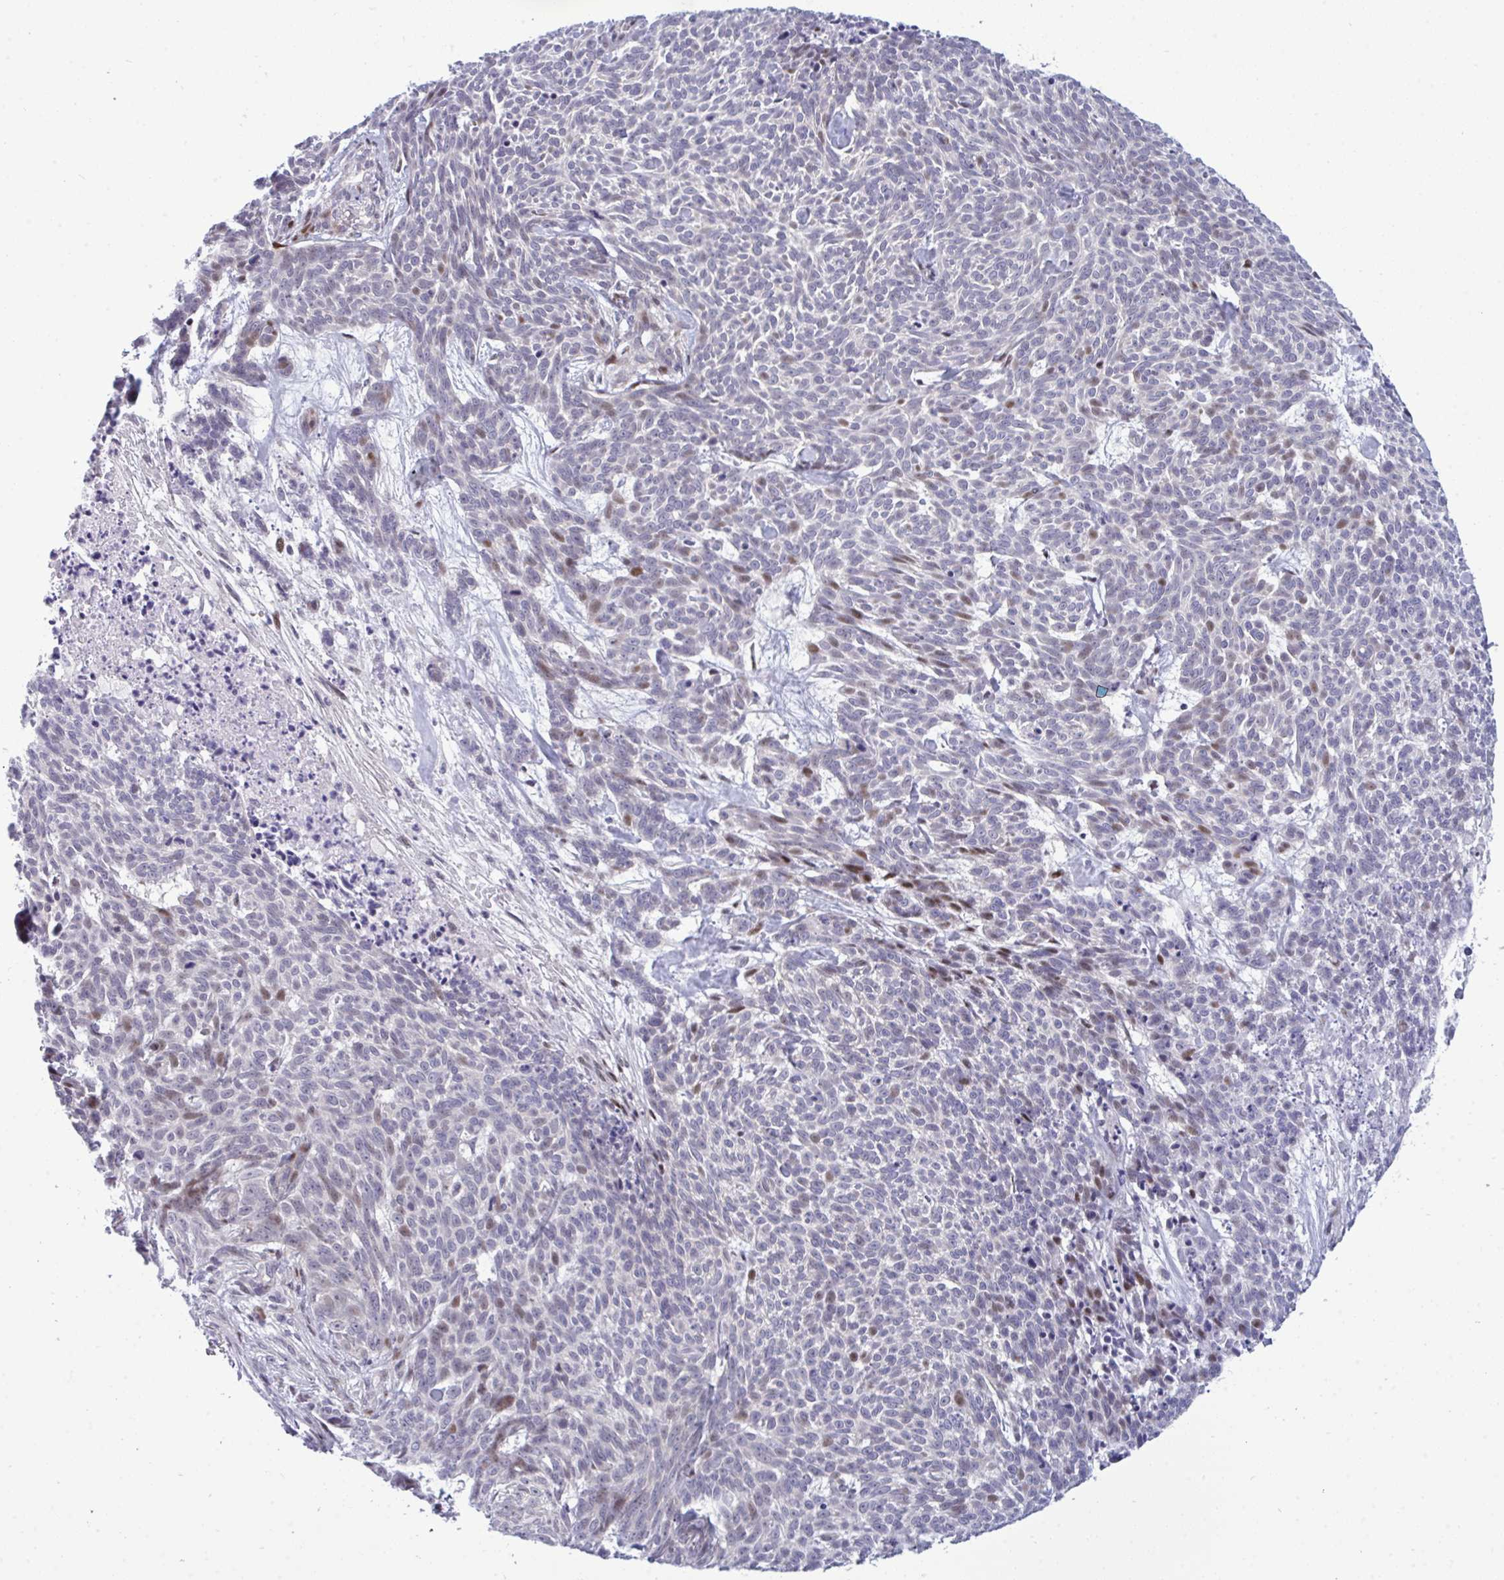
{"staining": {"intensity": "moderate", "quantity": "<25%", "location": "nuclear"}, "tissue": "skin cancer", "cell_type": "Tumor cells", "image_type": "cancer", "snomed": [{"axis": "morphology", "description": "Basal cell carcinoma"}, {"axis": "topography", "description": "Skin"}], "caption": "Skin cancer stained for a protein (brown) shows moderate nuclear positive positivity in approximately <25% of tumor cells.", "gene": "TAB1", "patient": {"sex": "female", "age": 93}}